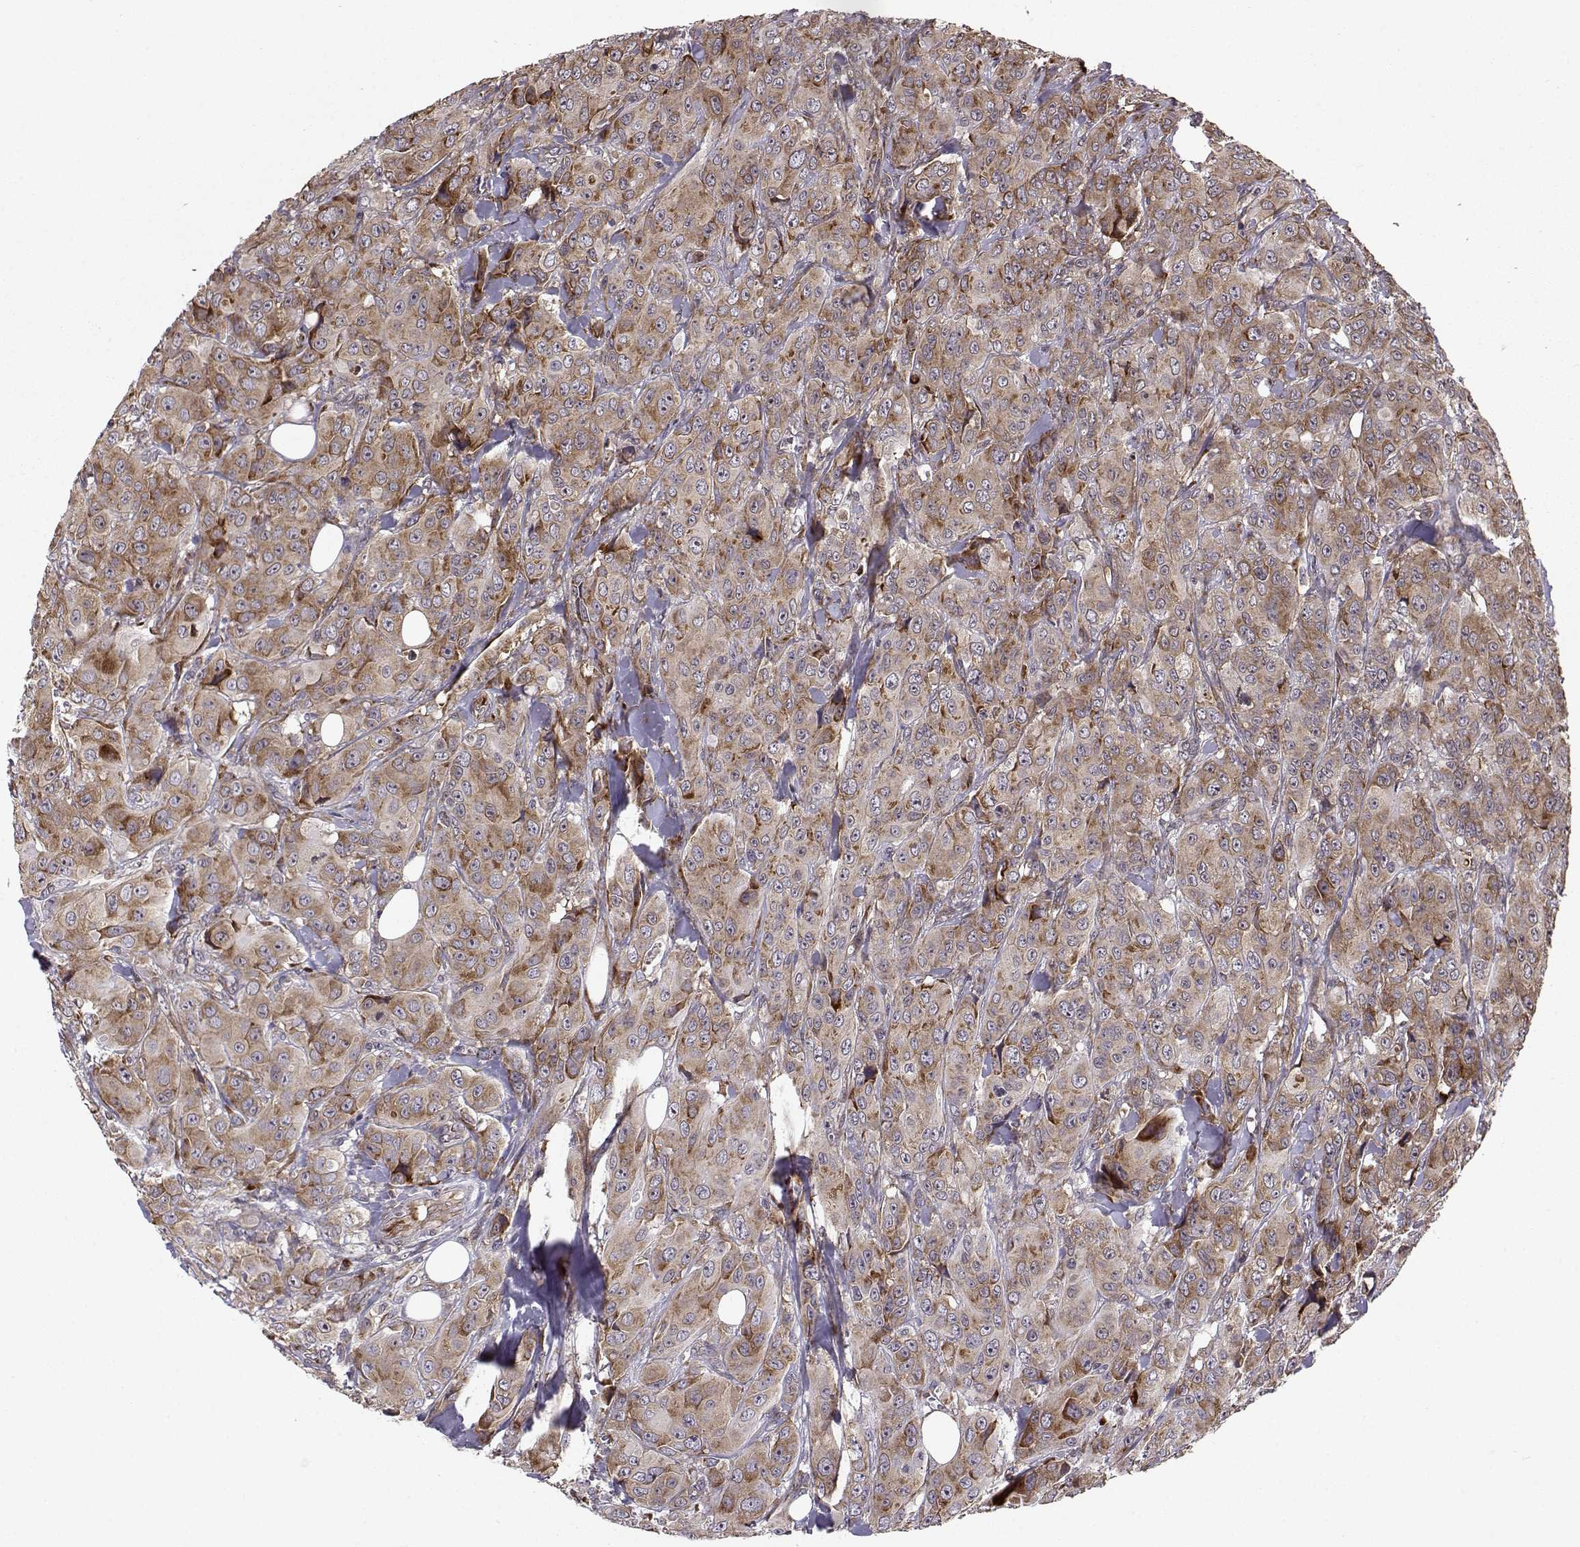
{"staining": {"intensity": "moderate", "quantity": ">75%", "location": "cytoplasmic/membranous"}, "tissue": "breast cancer", "cell_type": "Tumor cells", "image_type": "cancer", "snomed": [{"axis": "morphology", "description": "Duct carcinoma"}, {"axis": "topography", "description": "Breast"}], "caption": "Immunohistochemical staining of breast infiltrating ductal carcinoma demonstrates moderate cytoplasmic/membranous protein positivity in about >75% of tumor cells.", "gene": "RPL31", "patient": {"sex": "female", "age": 43}}